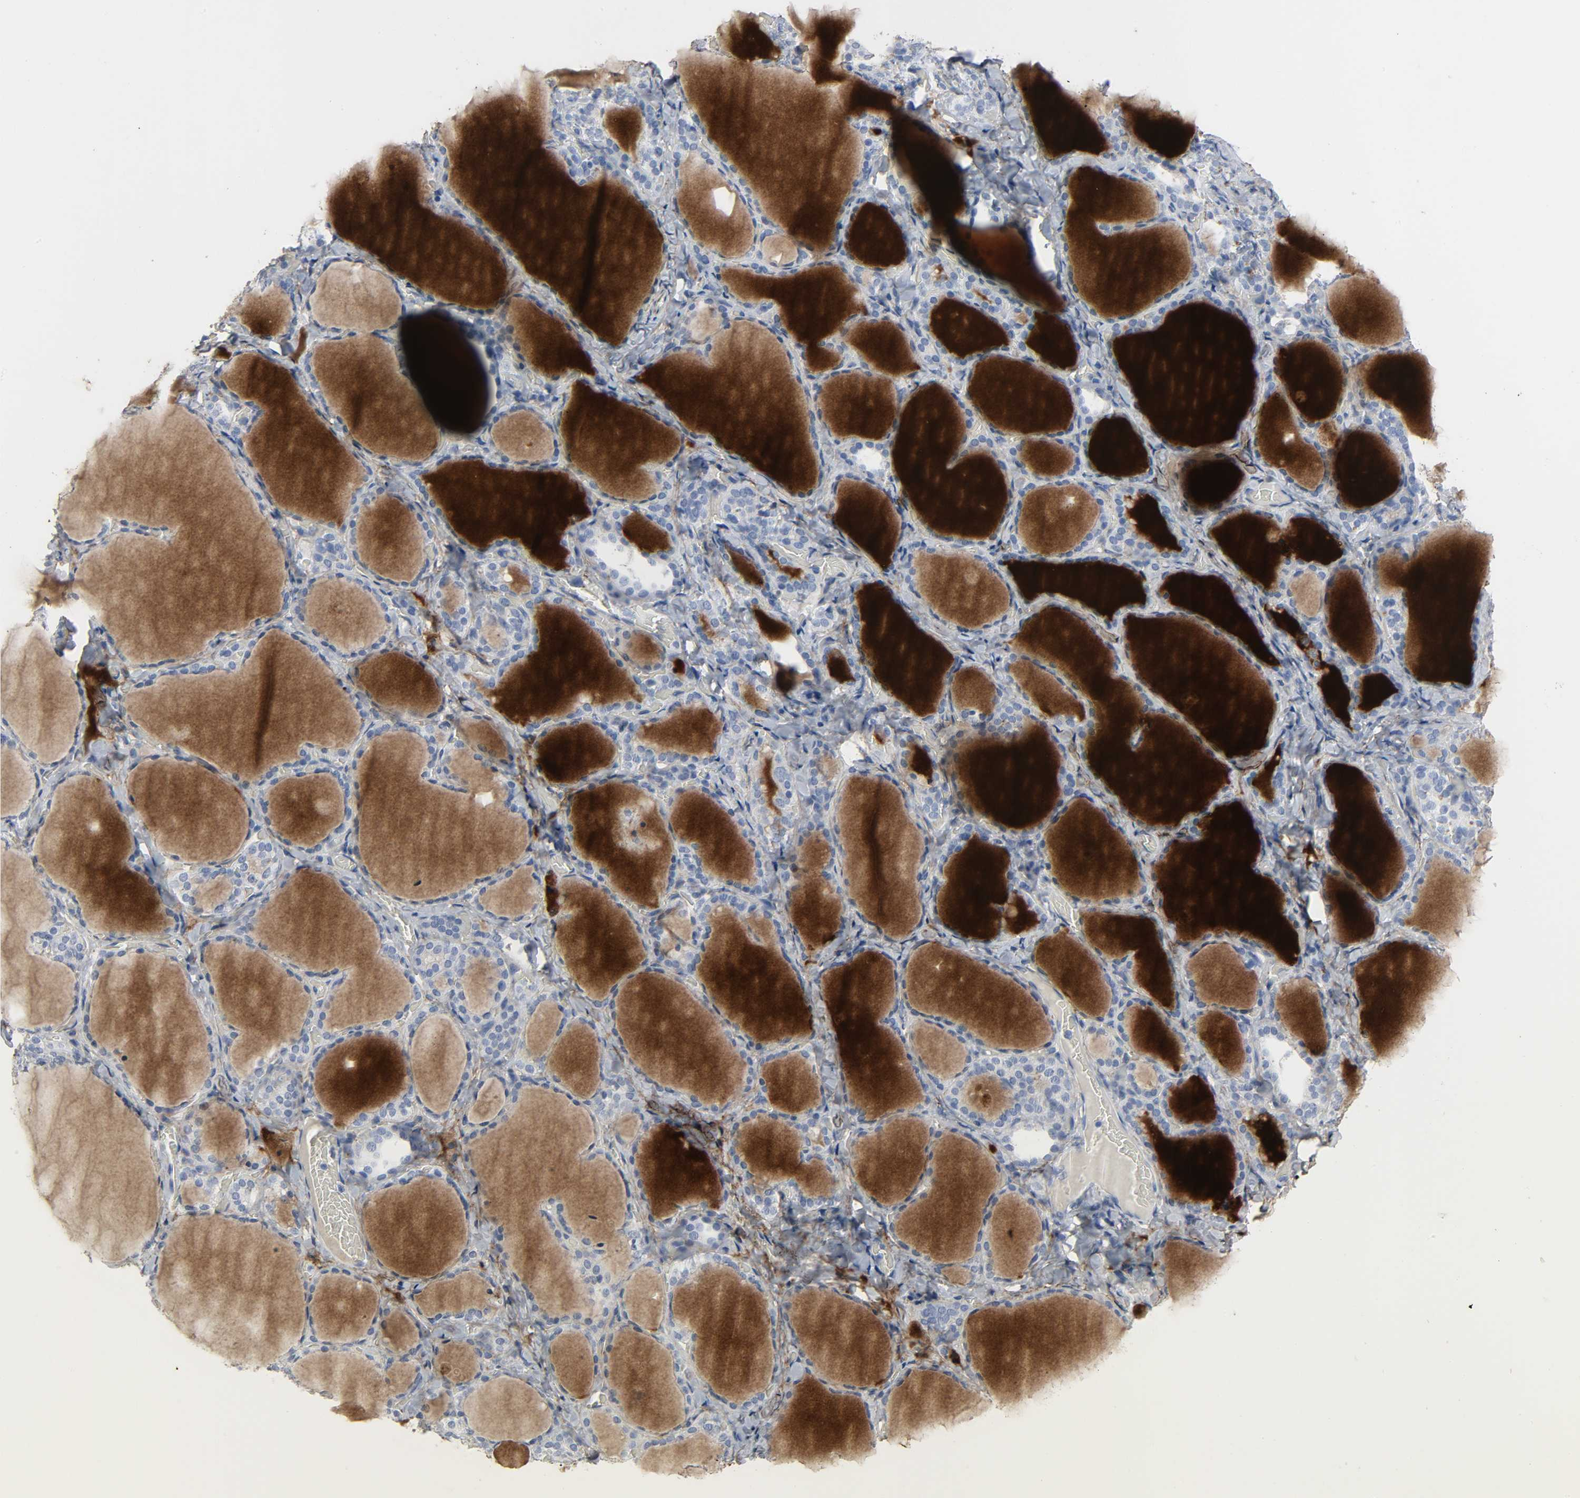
{"staining": {"intensity": "negative", "quantity": "none", "location": "none"}, "tissue": "thyroid gland", "cell_type": "Glandular cells", "image_type": "normal", "snomed": [{"axis": "morphology", "description": "Normal tissue, NOS"}, {"axis": "morphology", "description": "Papillary adenocarcinoma, NOS"}, {"axis": "topography", "description": "Thyroid gland"}], "caption": "The IHC photomicrograph has no significant positivity in glandular cells of thyroid gland. (Immunohistochemistry, brightfield microscopy, high magnification).", "gene": "FBLN5", "patient": {"sex": "female", "age": 30}}